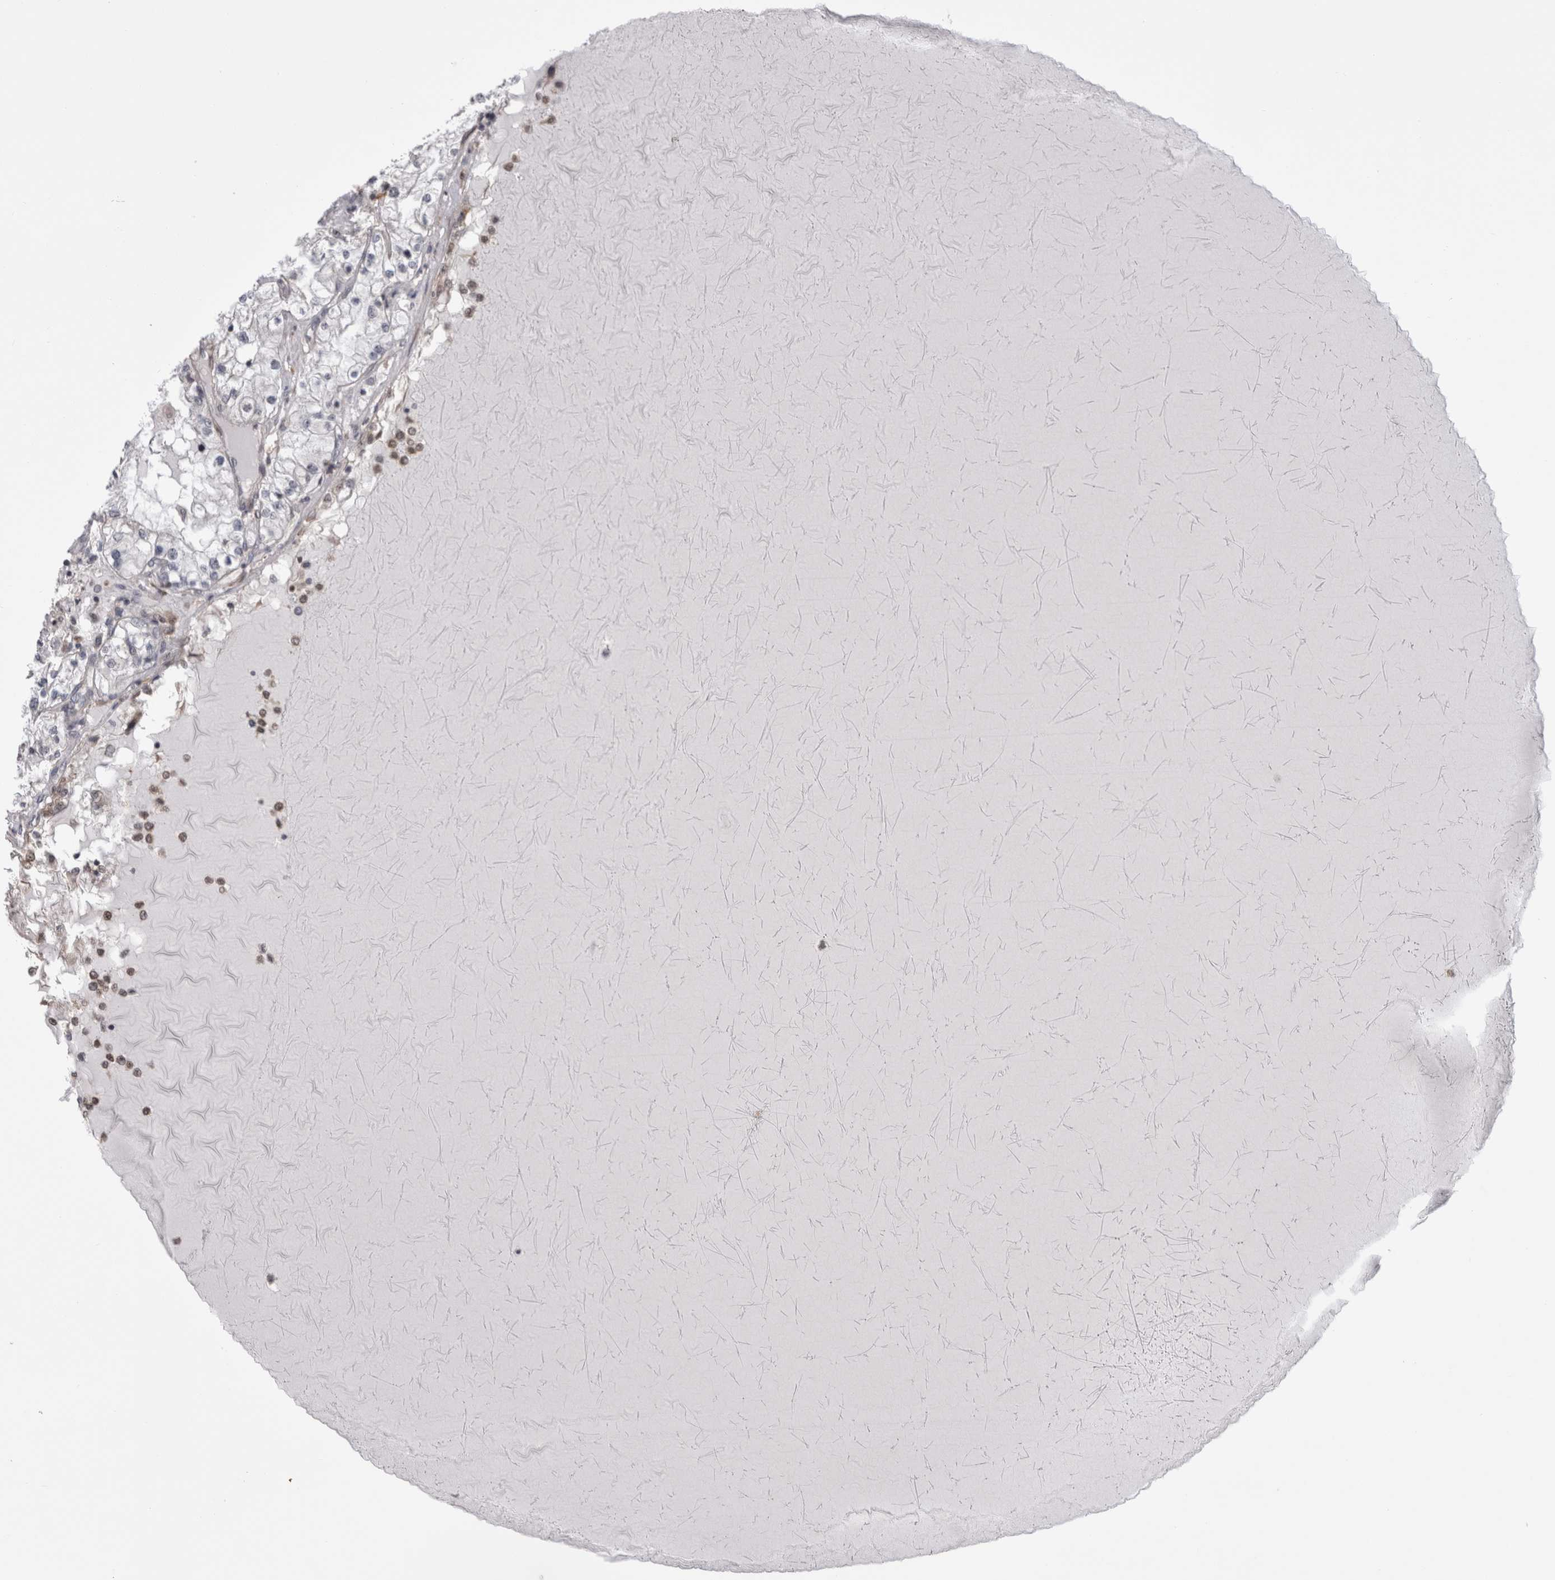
{"staining": {"intensity": "weak", "quantity": "<25%", "location": "cytoplasmic/membranous"}, "tissue": "renal cancer", "cell_type": "Tumor cells", "image_type": "cancer", "snomed": [{"axis": "morphology", "description": "Adenocarcinoma, NOS"}, {"axis": "topography", "description": "Kidney"}], "caption": "Renal adenocarcinoma was stained to show a protein in brown. There is no significant positivity in tumor cells. (IHC, brightfield microscopy, high magnification).", "gene": "CHIC2", "patient": {"sex": "male", "age": 68}}